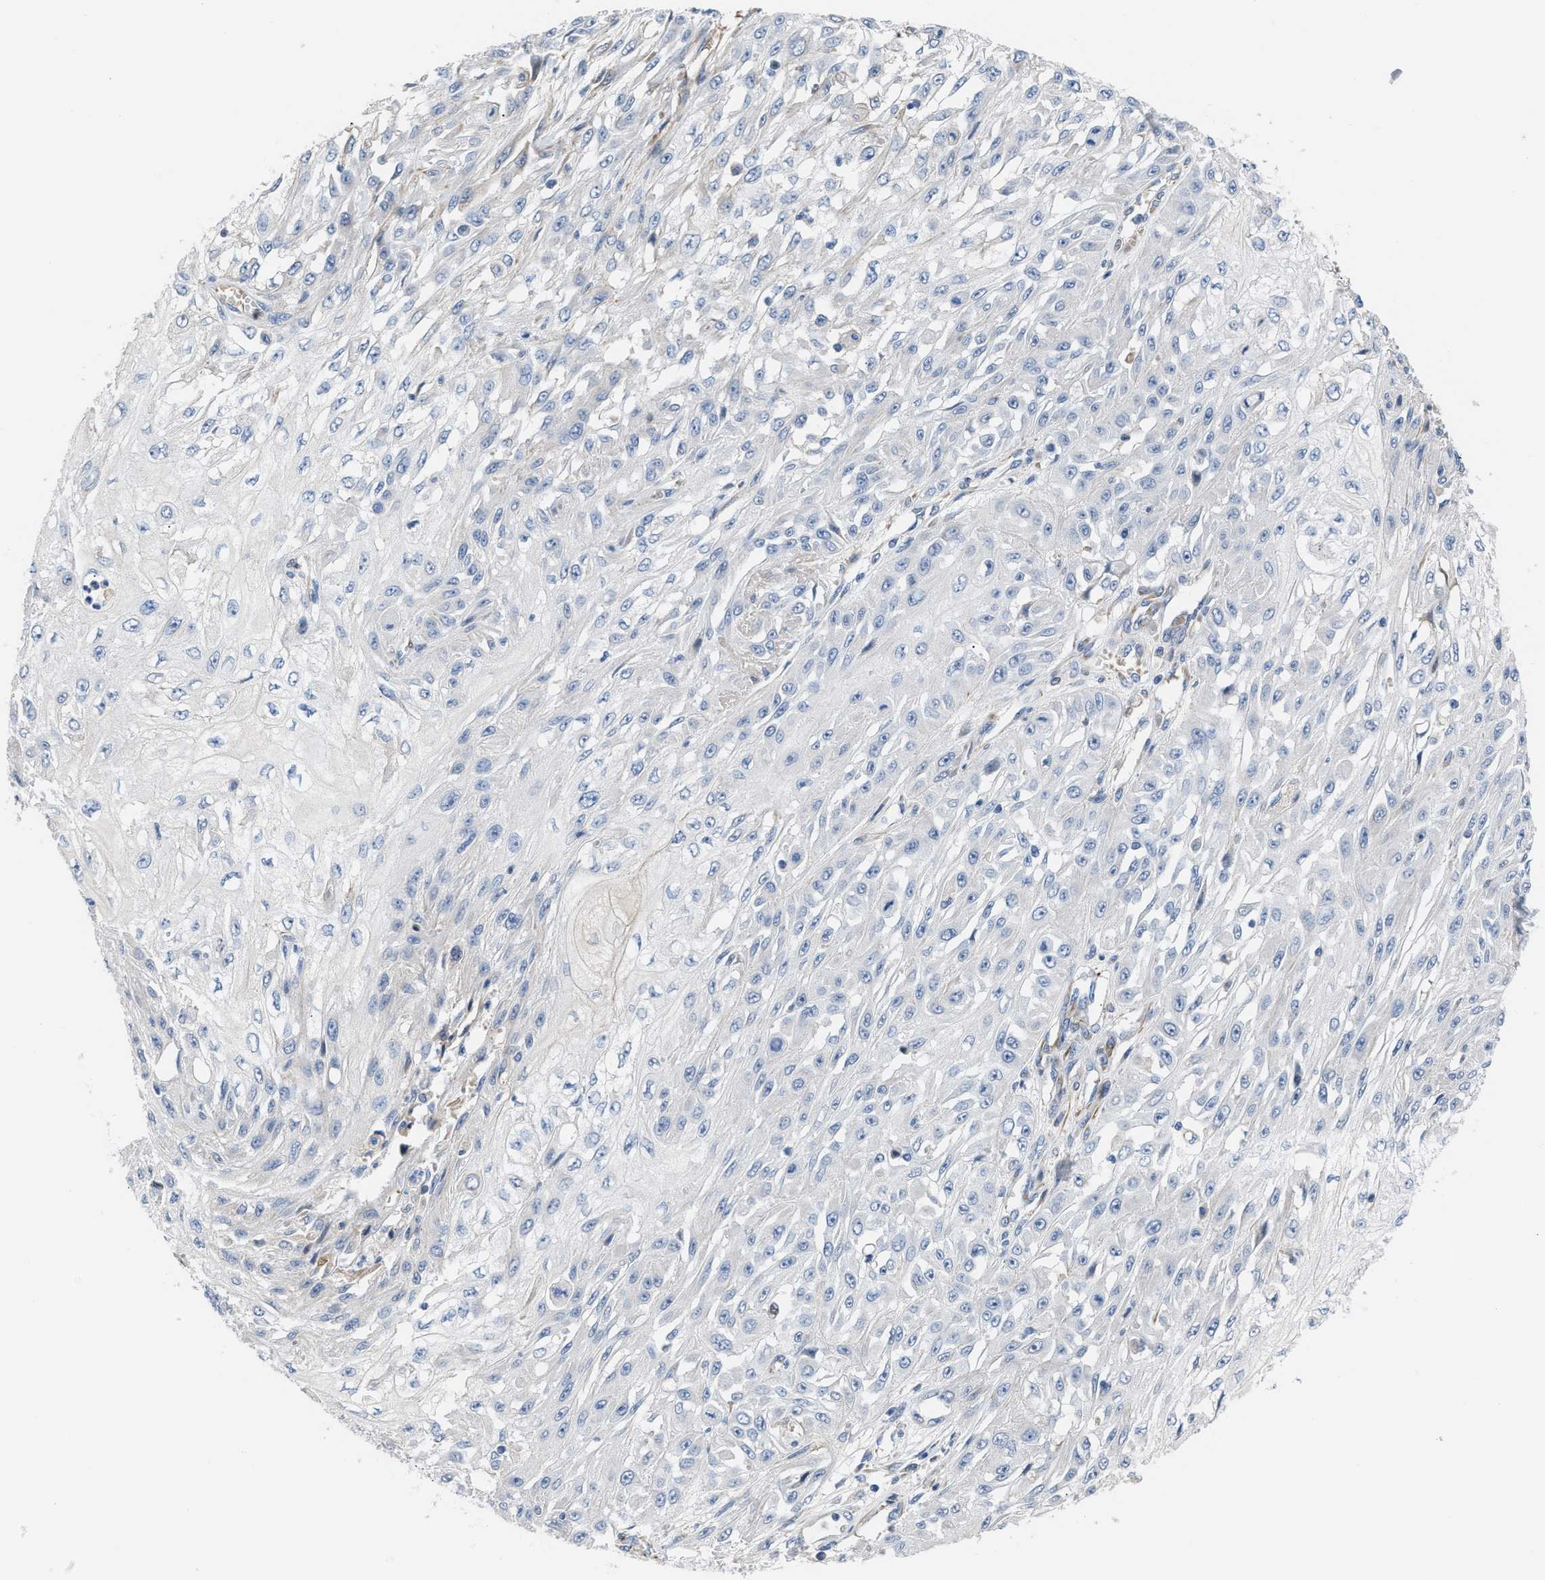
{"staining": {"intensity": "negative", "quantity": "none", "location": "none"}, "tissue": "skin cancer", "cell_type": "Tumor cells", "image_type": "cancer", "snomed": [{"axis": "morphology", "description": "Squamous cell carcinoma, NOS"}, {"axis": "morphology", "description": "Squamous cell carcinoma, metastatic, NOS"}, {"axis": "topography", "description": "Skin"}, {"axis": "topography", "description": "Lymph node"}], "caption": "An image of human skin squamous cell carcinoma is negative for staining in tumor cells.", "gene": "TFPI", "patient": {"sex": "male", "age": 75}}